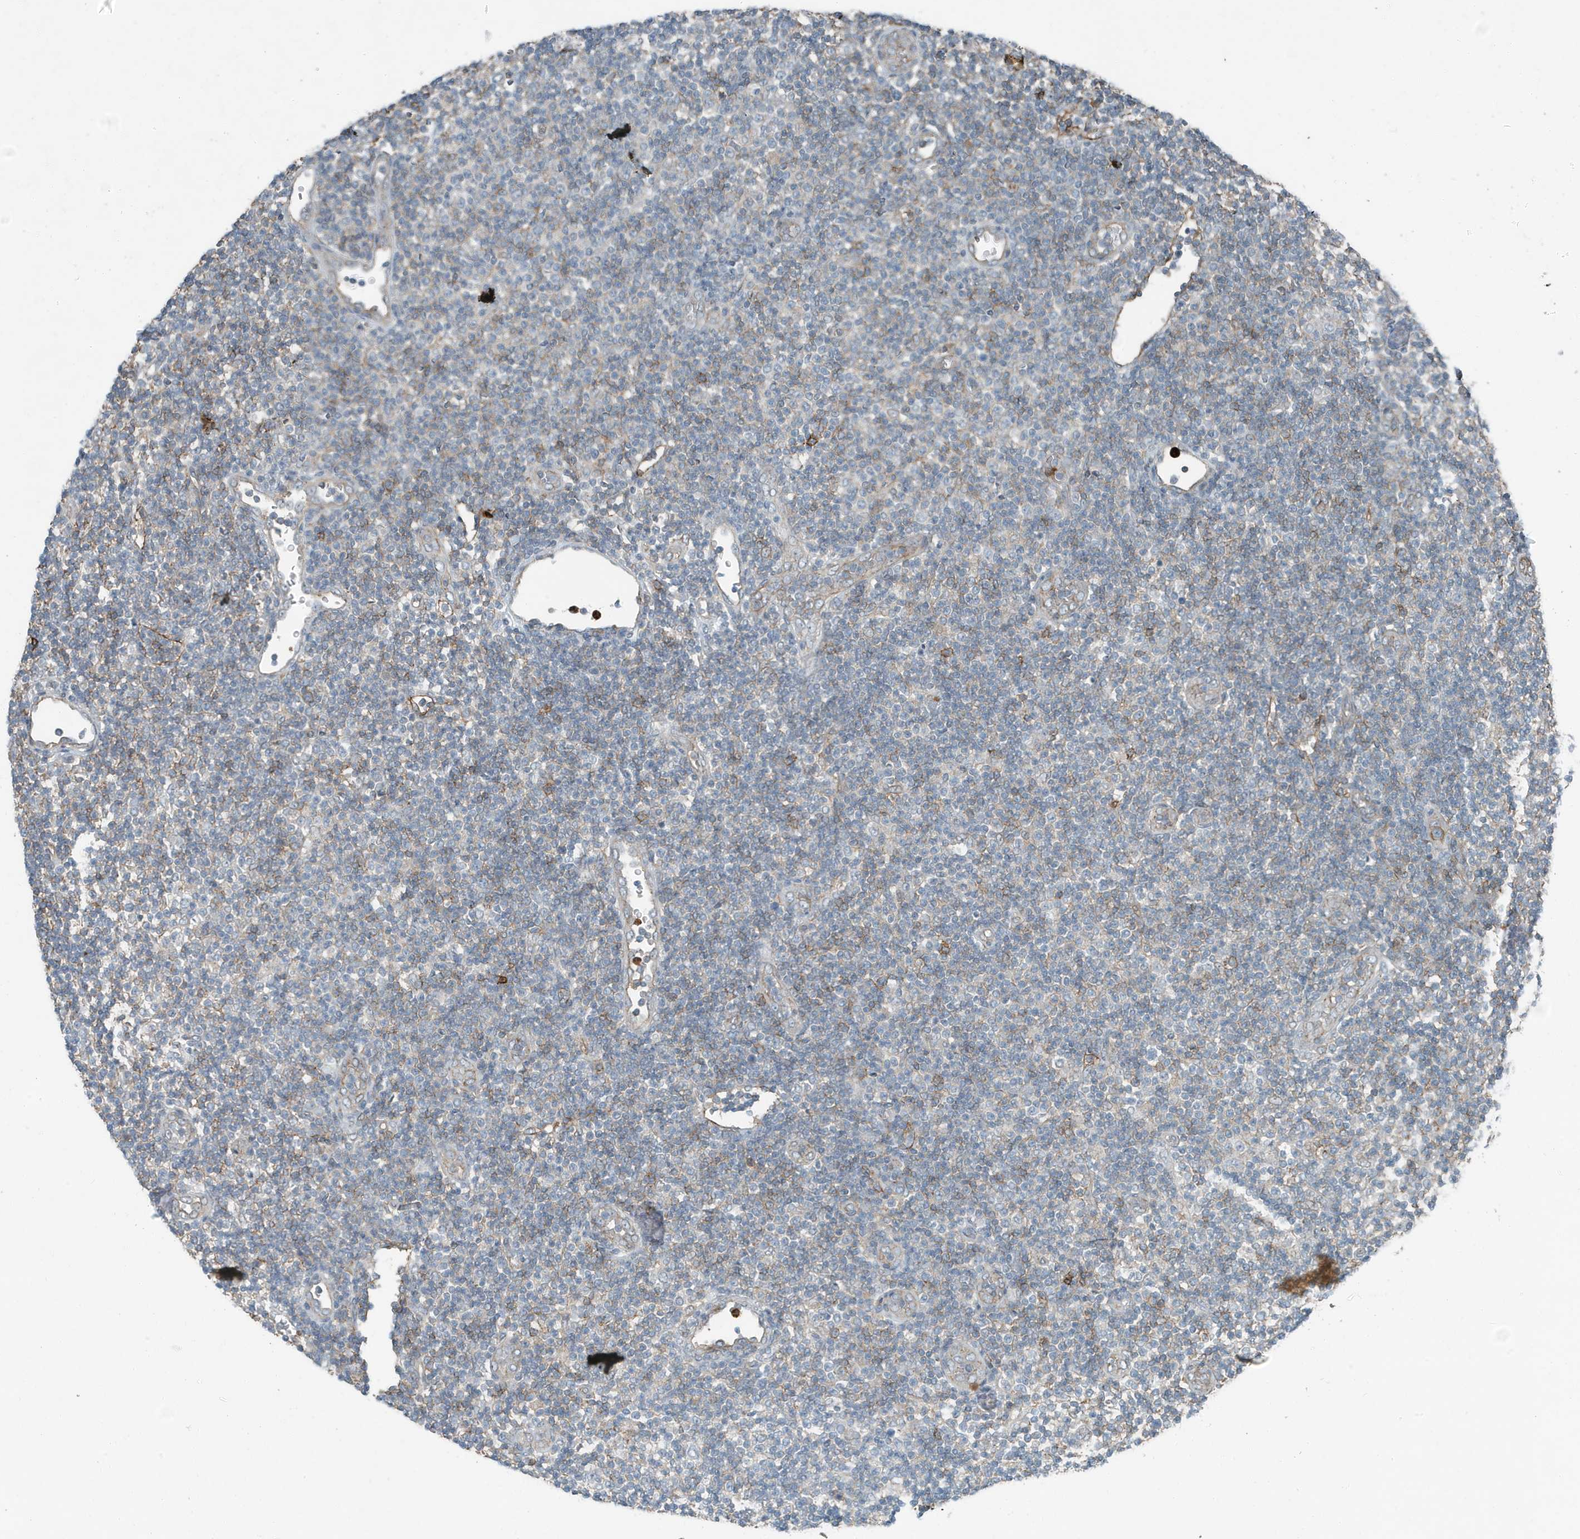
{"staining": {"intensity": "negative", "quantity": "none", "location": "none"}, "tissue": "lymphoma", "cell_type": "Tumor cells", "image_type": "cancer", "snomed": [{"axis": "morphology", "description": "Malignant lymphoma, non-Hodgkin's type, Low grade"}, {"axis": "topography", "description": "Lymph node"}], "caption": "A high-resolution micrograph shows immunohistochemistry staining of malignant lymphoma, non-Hodgkin's type (low-grade), which reveals no significant positivity in tumor cells. (Brightfield microscopy of DAB (3,3'-diaminobenzidine) IHC at high magnification).", "gene": "DAPP1", "patient": {"sex": "male", "age": 83}}